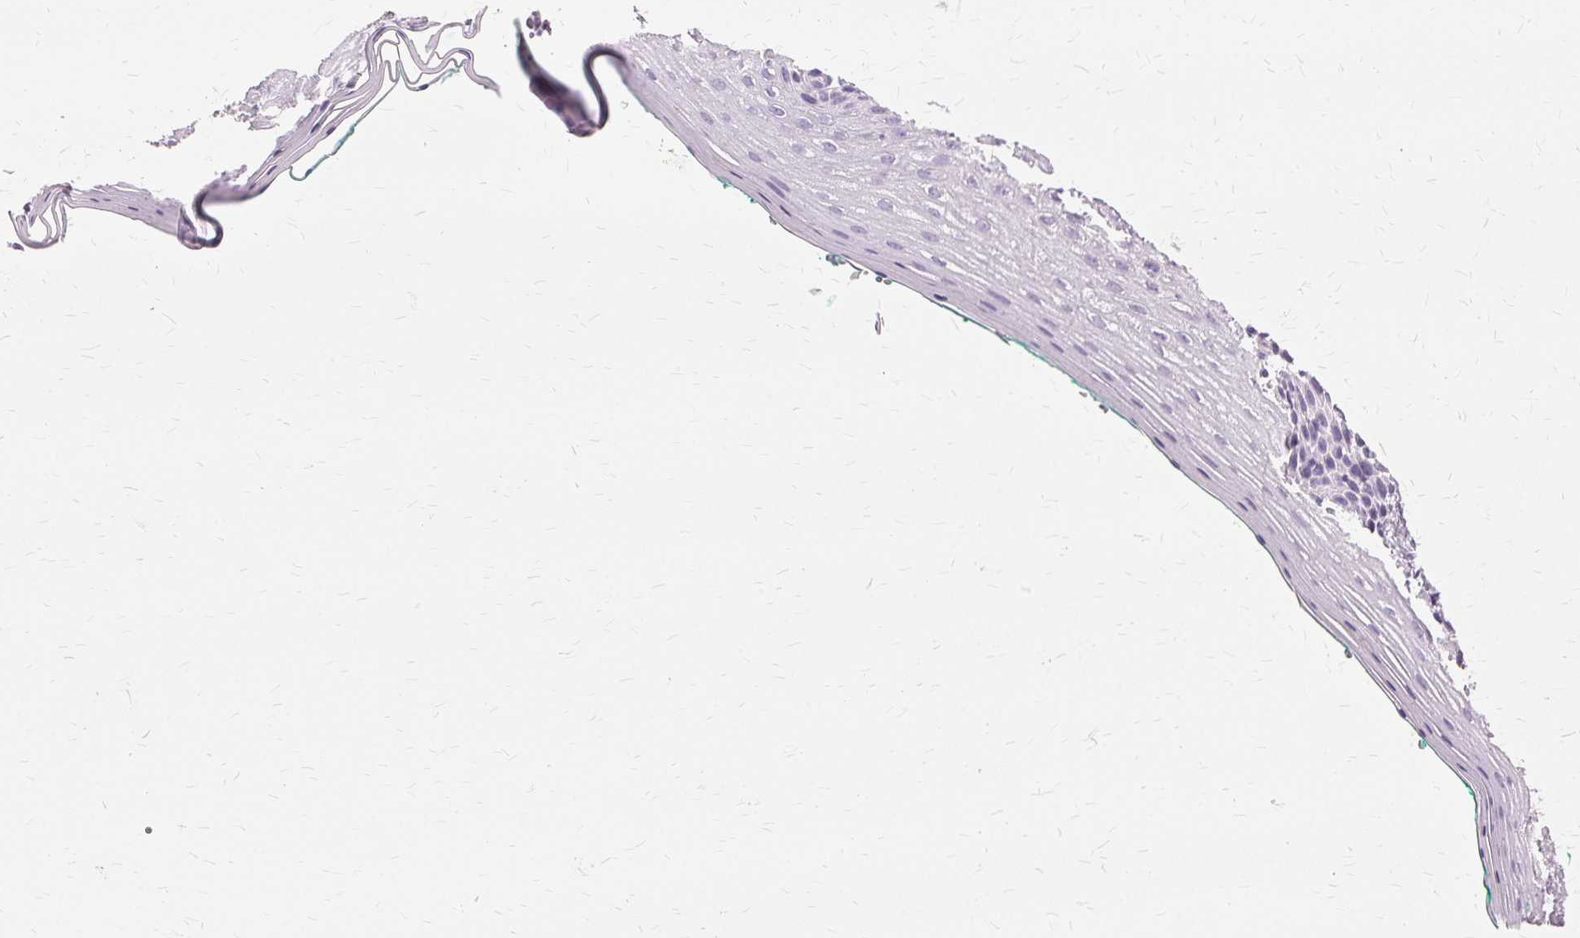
{"staining": {"intensity": "negative", "quantity": "none", "location": "none"}, "tissue": "vagina", "cell_type": "Squamous epithelial cells", "image_type": "normal", "snomed": [{"axis": "morphology", "description": "Normal tissue, NOS"}, {"axis": "topography", "description": "Vagina"}], "caption": "Immunohistochemical staining of unremarkable vagina reveals no significant expression in squamous epithelial cells. (Stains: DAB immunohistochemistry with hematoxylin counter stain, Microscopy: brightfield microscopy at high magnification).", "gene": "SLC45A3", "patient": {"sex": "female", "age": 42}}